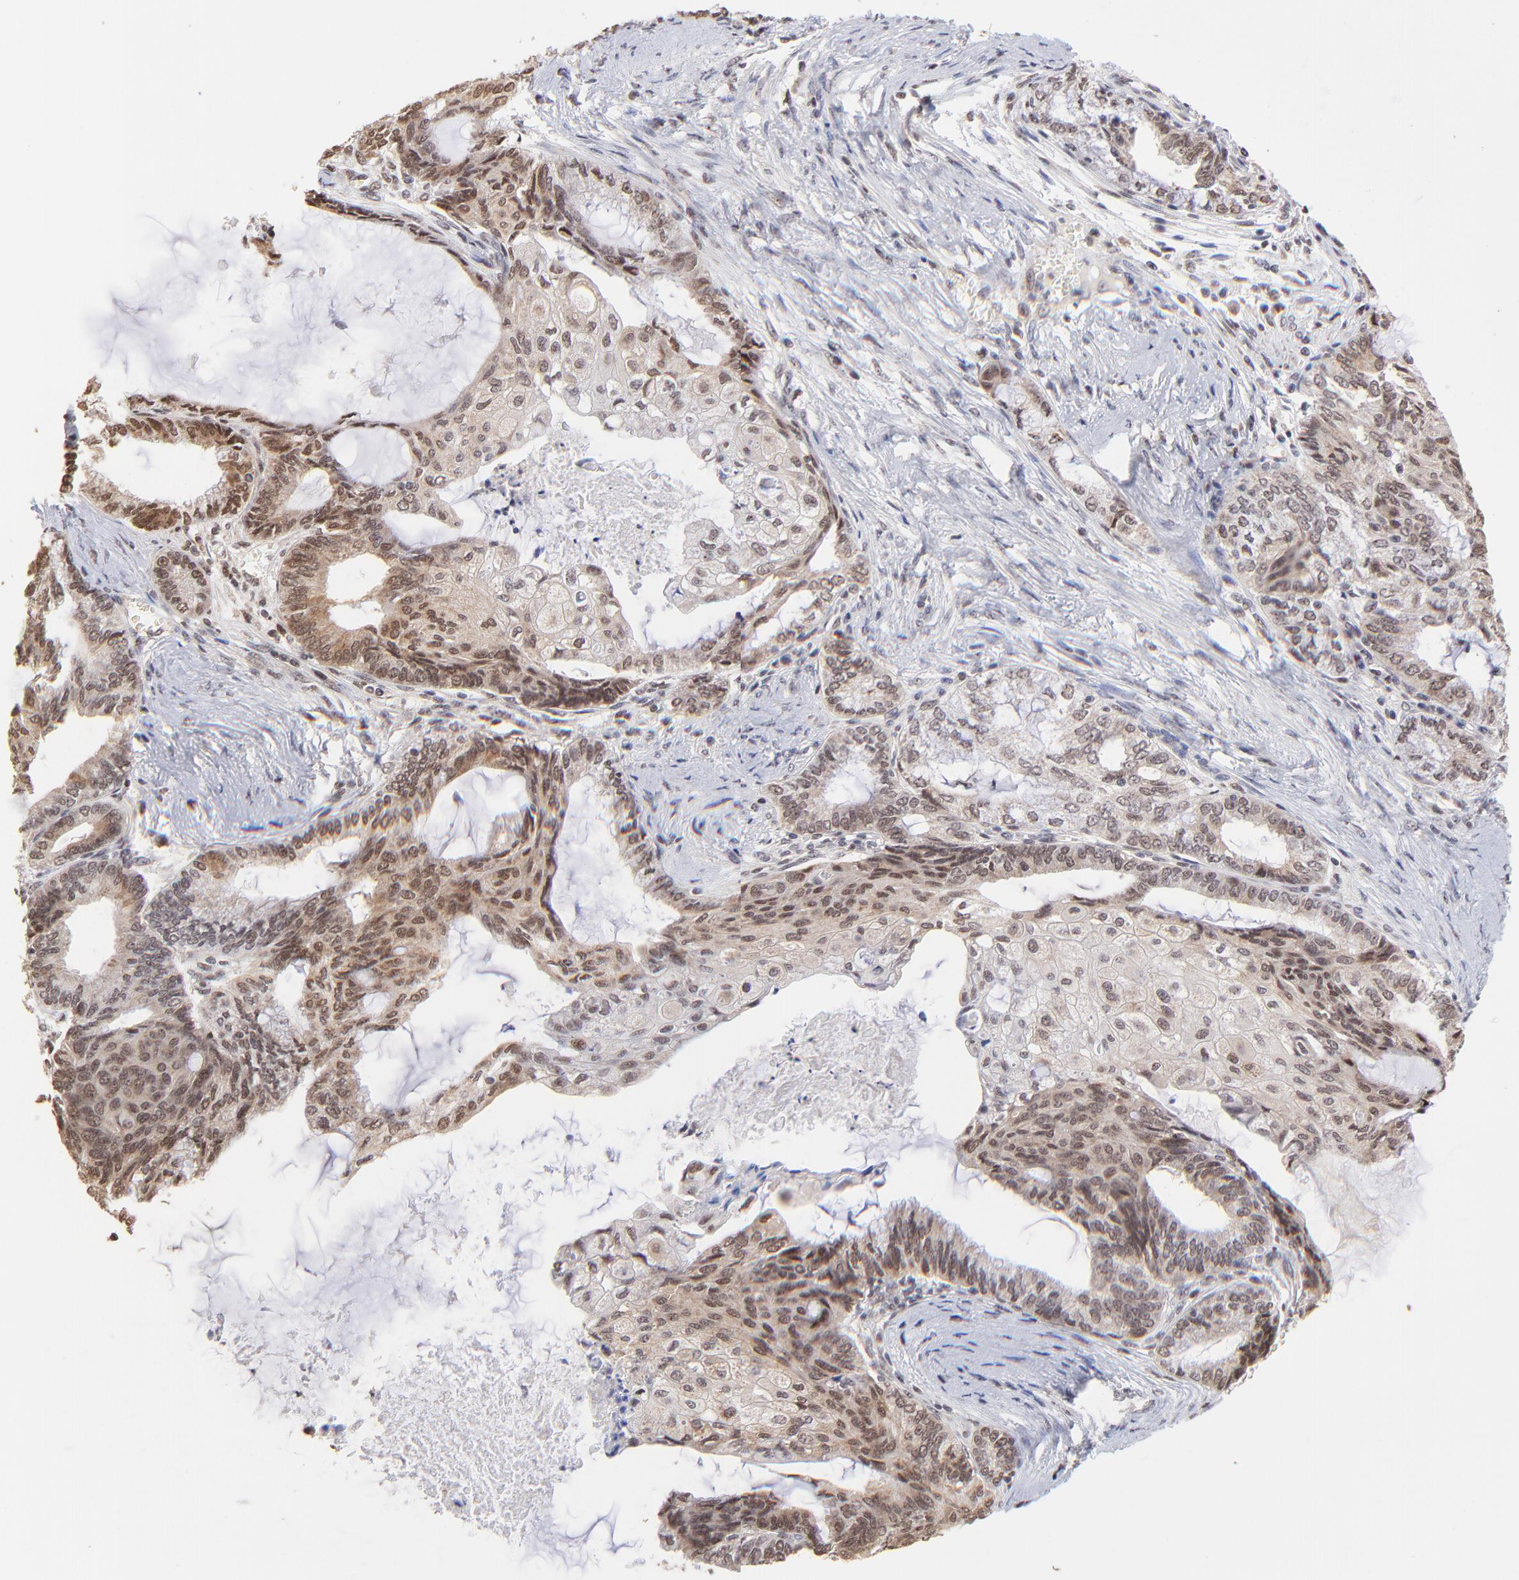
{"staining": {"intensity": "weak", "quantity": ">75%", "location": "cytoplasmic/membranous,nuclear"}, "tissue": "endometrial cancer", "cell_type": "Tumor cells", "image_type": "cancer", "snomed": [{"axis": "morphology", "description": "Adenocarcinoma, NOS"}, {"axis": "topography", "description": "Endometrium"}], "caption": "Endometrial adenocarcinoma tissue exhibits weak cytoplasmic/membranous and nuclear positivity in approximately >75% of tumor cells, visualized by immunohistochemistry. The staining is performed using DAB brown chromogen to label protein expression. The nuclei are counter-stained blue using hematoxylin.", "gene": "ZNF670", "patient": {"sex": "female", "age": 79}}